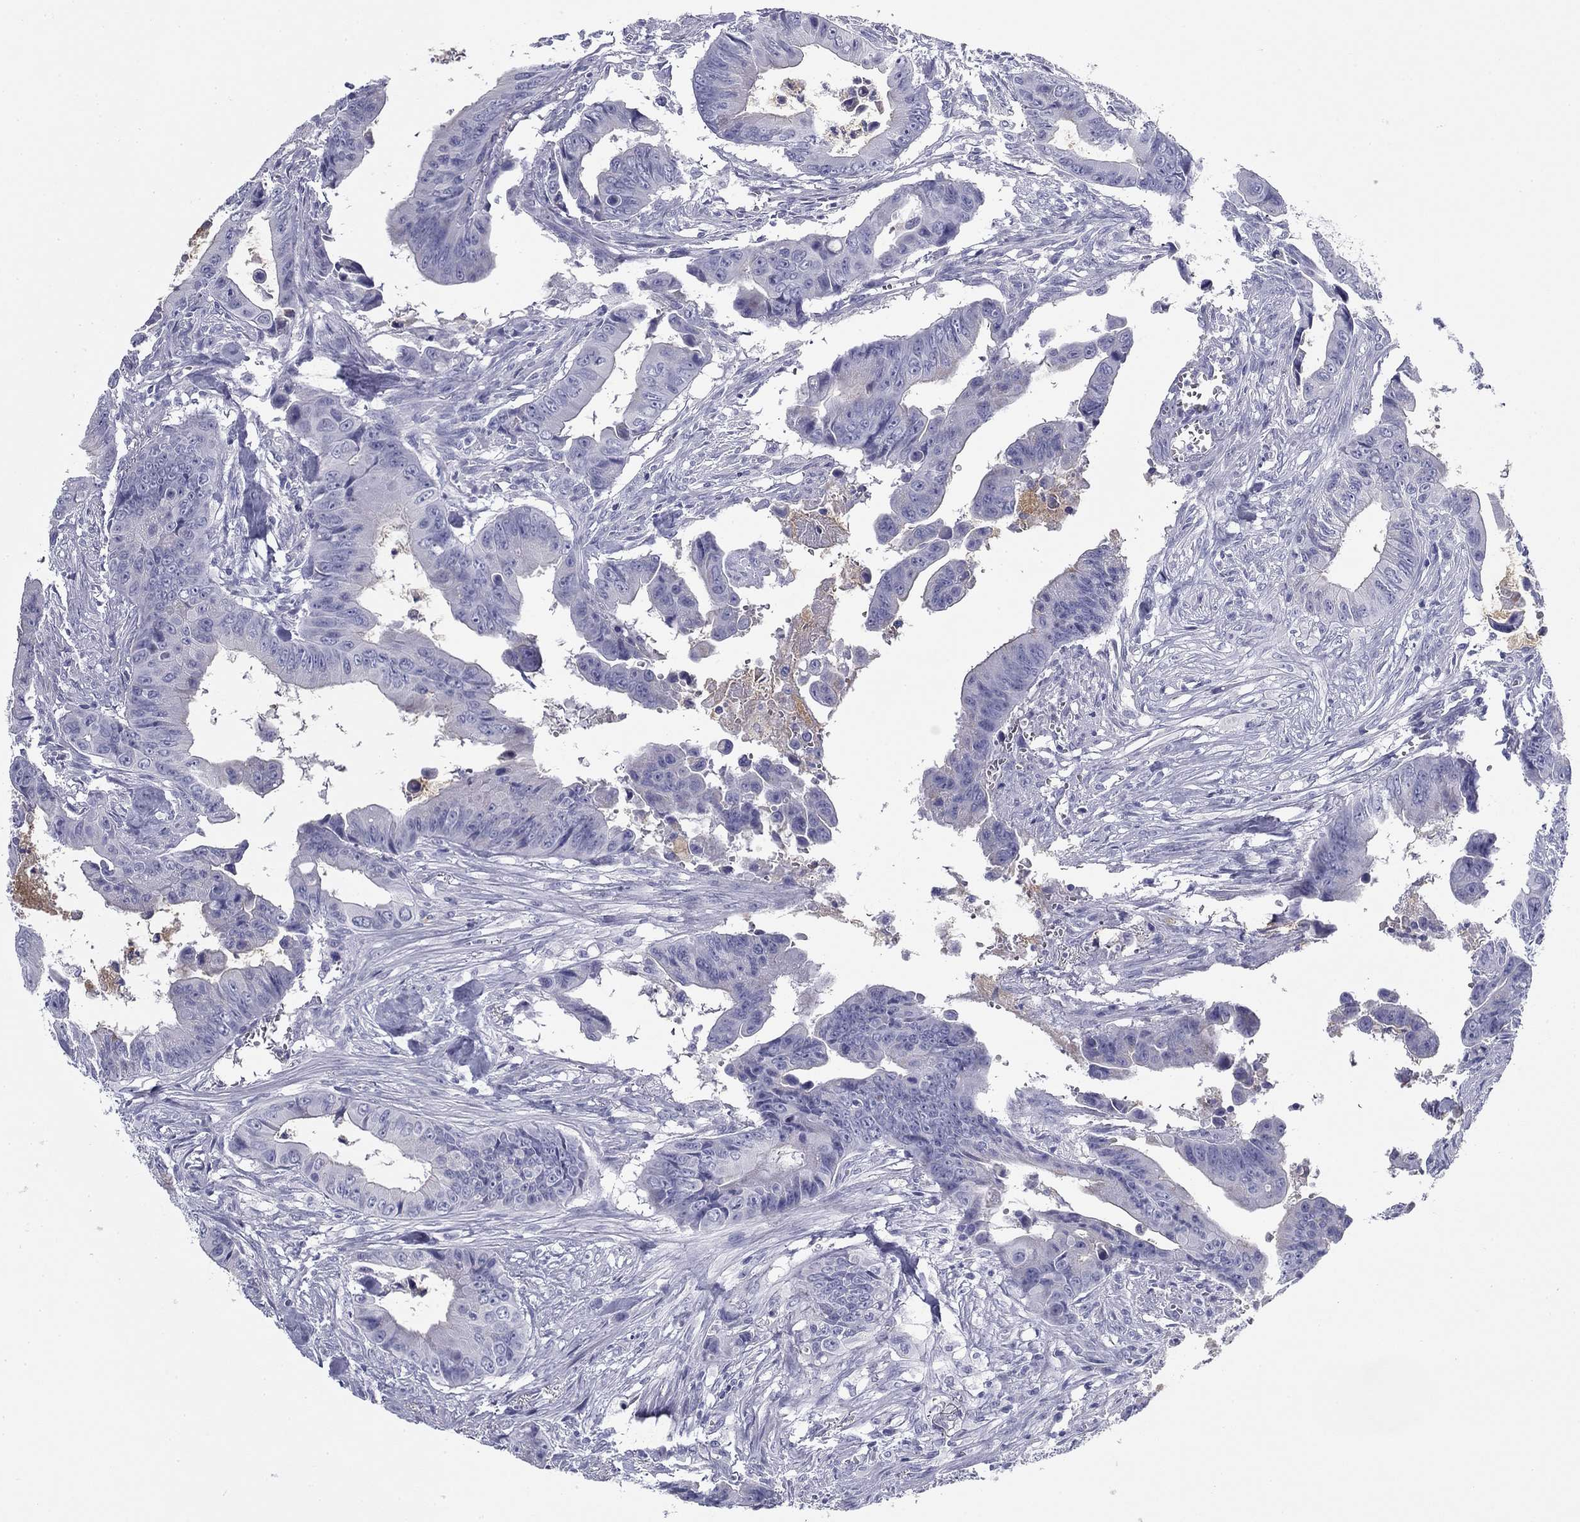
{"staining": {"intensity": "negative", "quantity": "none", "location": "none"}, "tissue": "colorectal cancer", "cell_type": "Tumor cells", "image_type": "cancer", "snomed": [{"axis": "morphology", "description": "Adenocarcinoma, NOS"}, {"axis": "topography", "description": "Colon"}], "caption": "Colorectal adenocarcinoma was stained to show a protein in brown. There is no significant staining in tumor cells. Brightfield microscopy of immunohistochemistry stained with DAB (3,3'-diaminobenzidine) (brown) and hematoxylin (blue), captured at high magnification.", "gene": "ZP2", "patient": {"sex": "female", "age": 87}}